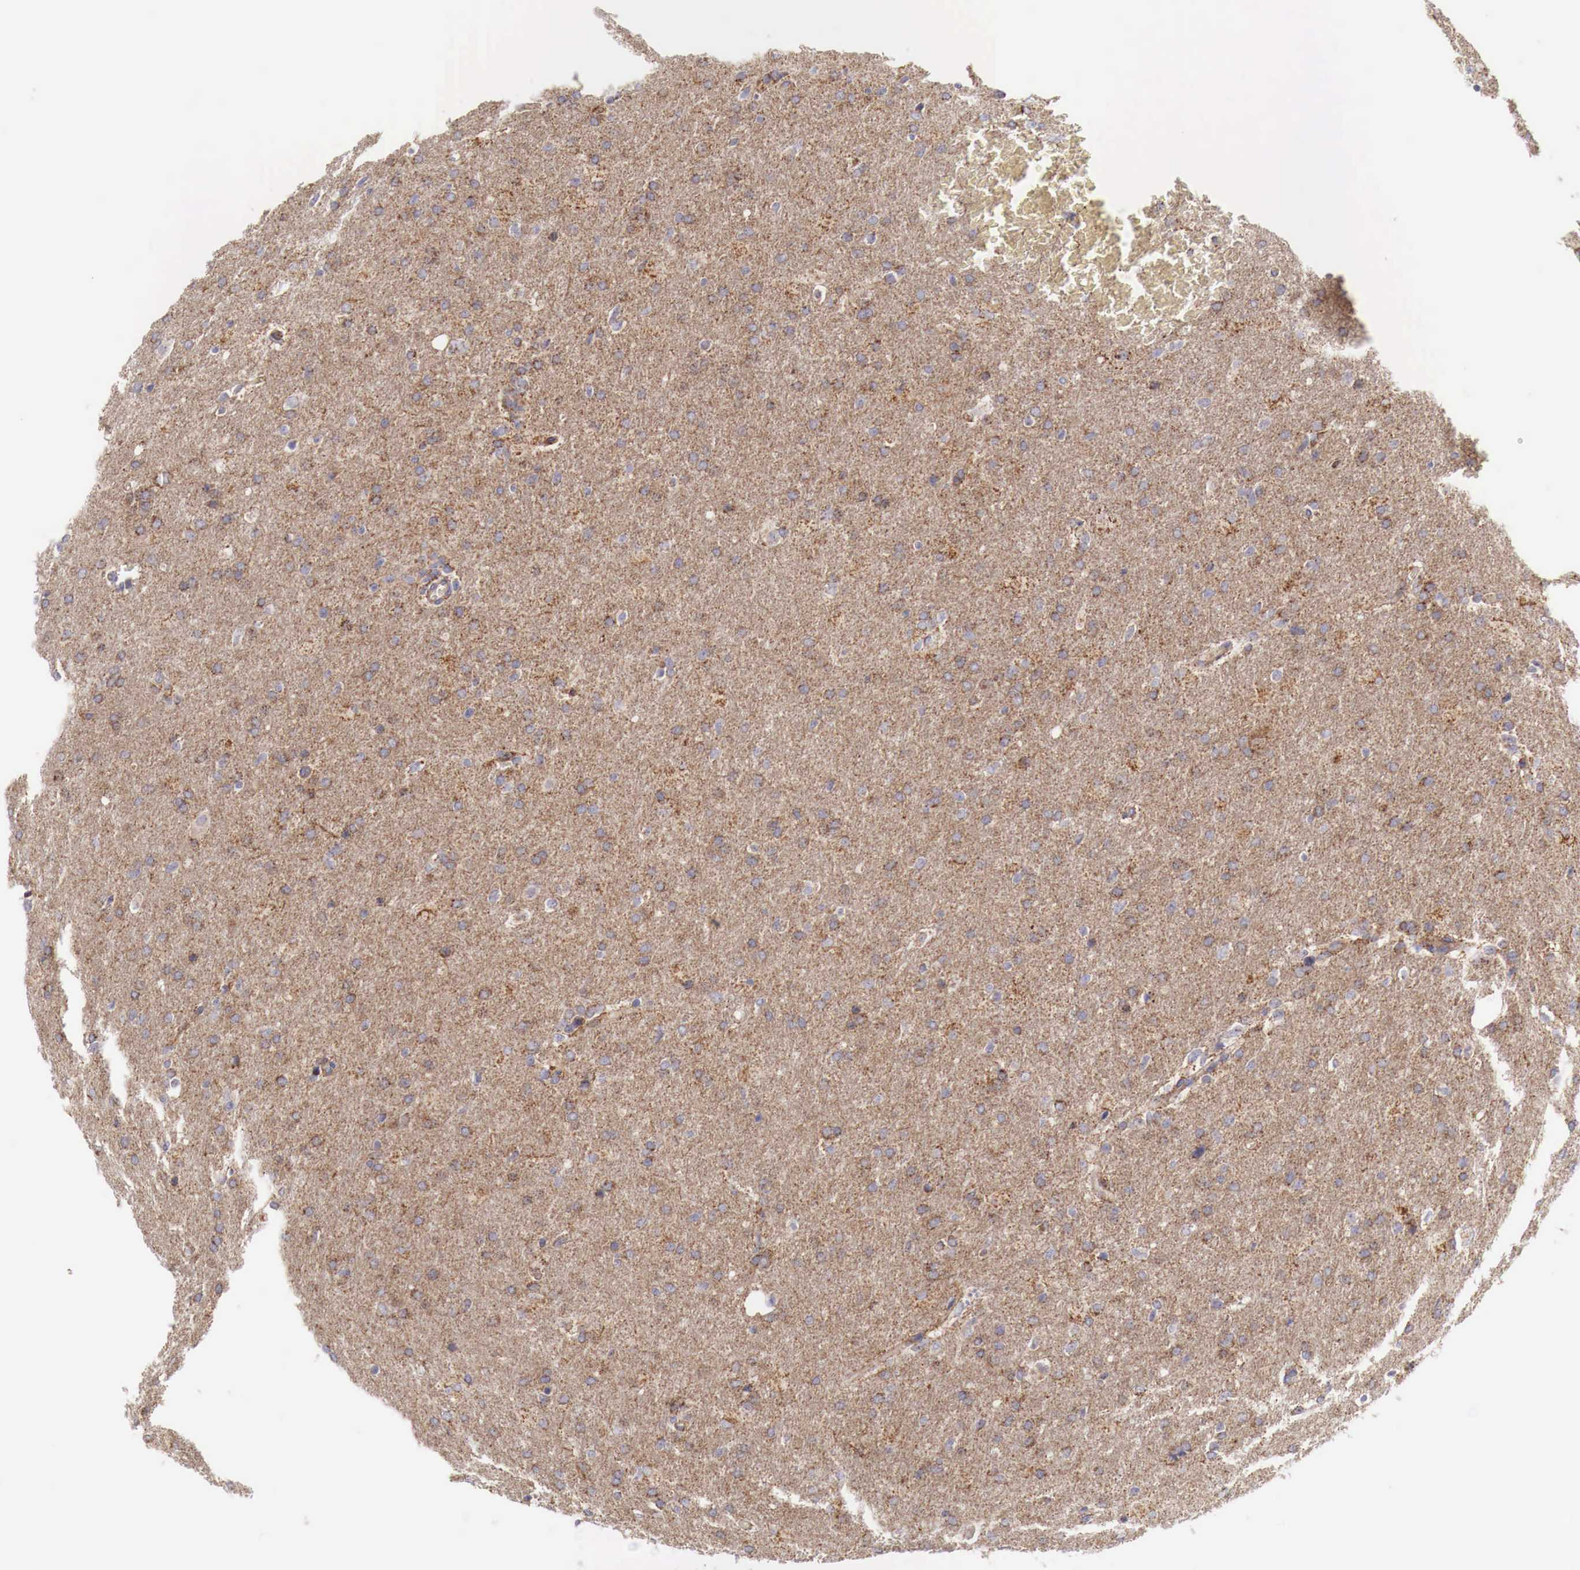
{"staining": {"intensity": "moderate", "quantity": ">75%", "location": "cytoplasmic/membranous"}, "tissue": "glioma", "cell_type": "Tumor cells", "image_type": "cancer", "snomed": [{"axis": "morphology", "description": "Glioma, malignant, High grade"}, {"axis": "topography", "description": "Brain"}], "caption": "High-magnification brightfield microscopy of malignant glioma (high-grade) stained with DAB (3,3'-diaminobenzidine) (brown) and counterstained with hematoxylin (blue). tumor cells exhibit moderate cytoplasmic/membranous staining is identified in approximately>75% of cells.", "gene": "XPNPEP3", "patient": {"sex": "male", "age": 68}}